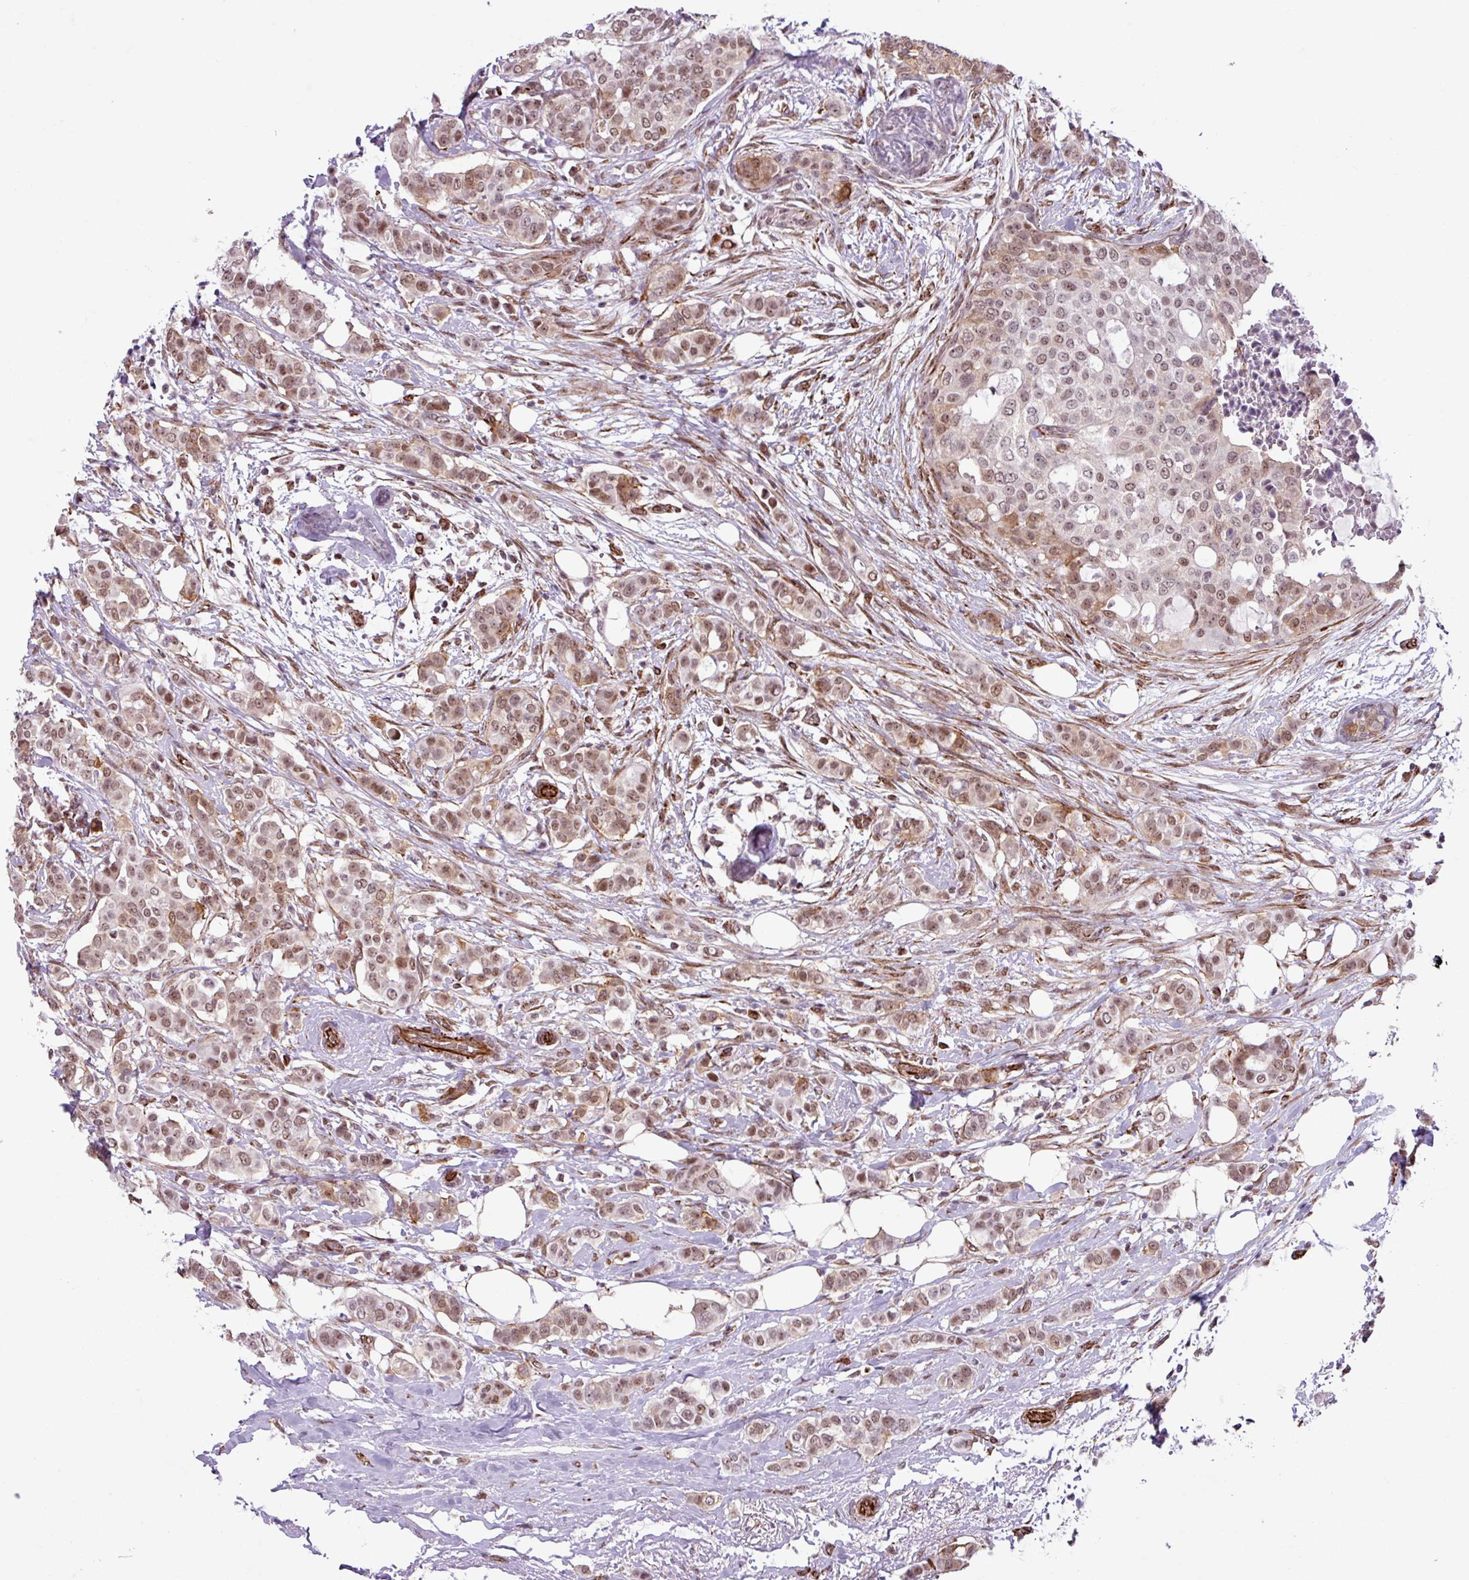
{"staining": {"intensity": "moderate", "quantity": ">75%", "location": "nuclear"}, "tissue": "breast cancer", "cell_type": "Tumor cells", "image_type": "cancer", "snomed": [{"axis": "morphology", "description": "Lobular carcinoma"}, {"axis": "topography", "description": "Breast"}], "caption": "The image demonstrates a brown stain indicating the presence of a protein in the nuclear of tumor cells in breast cancer.", "gene": "CHD3", "patient": {"sex": "female", "age": 51}}